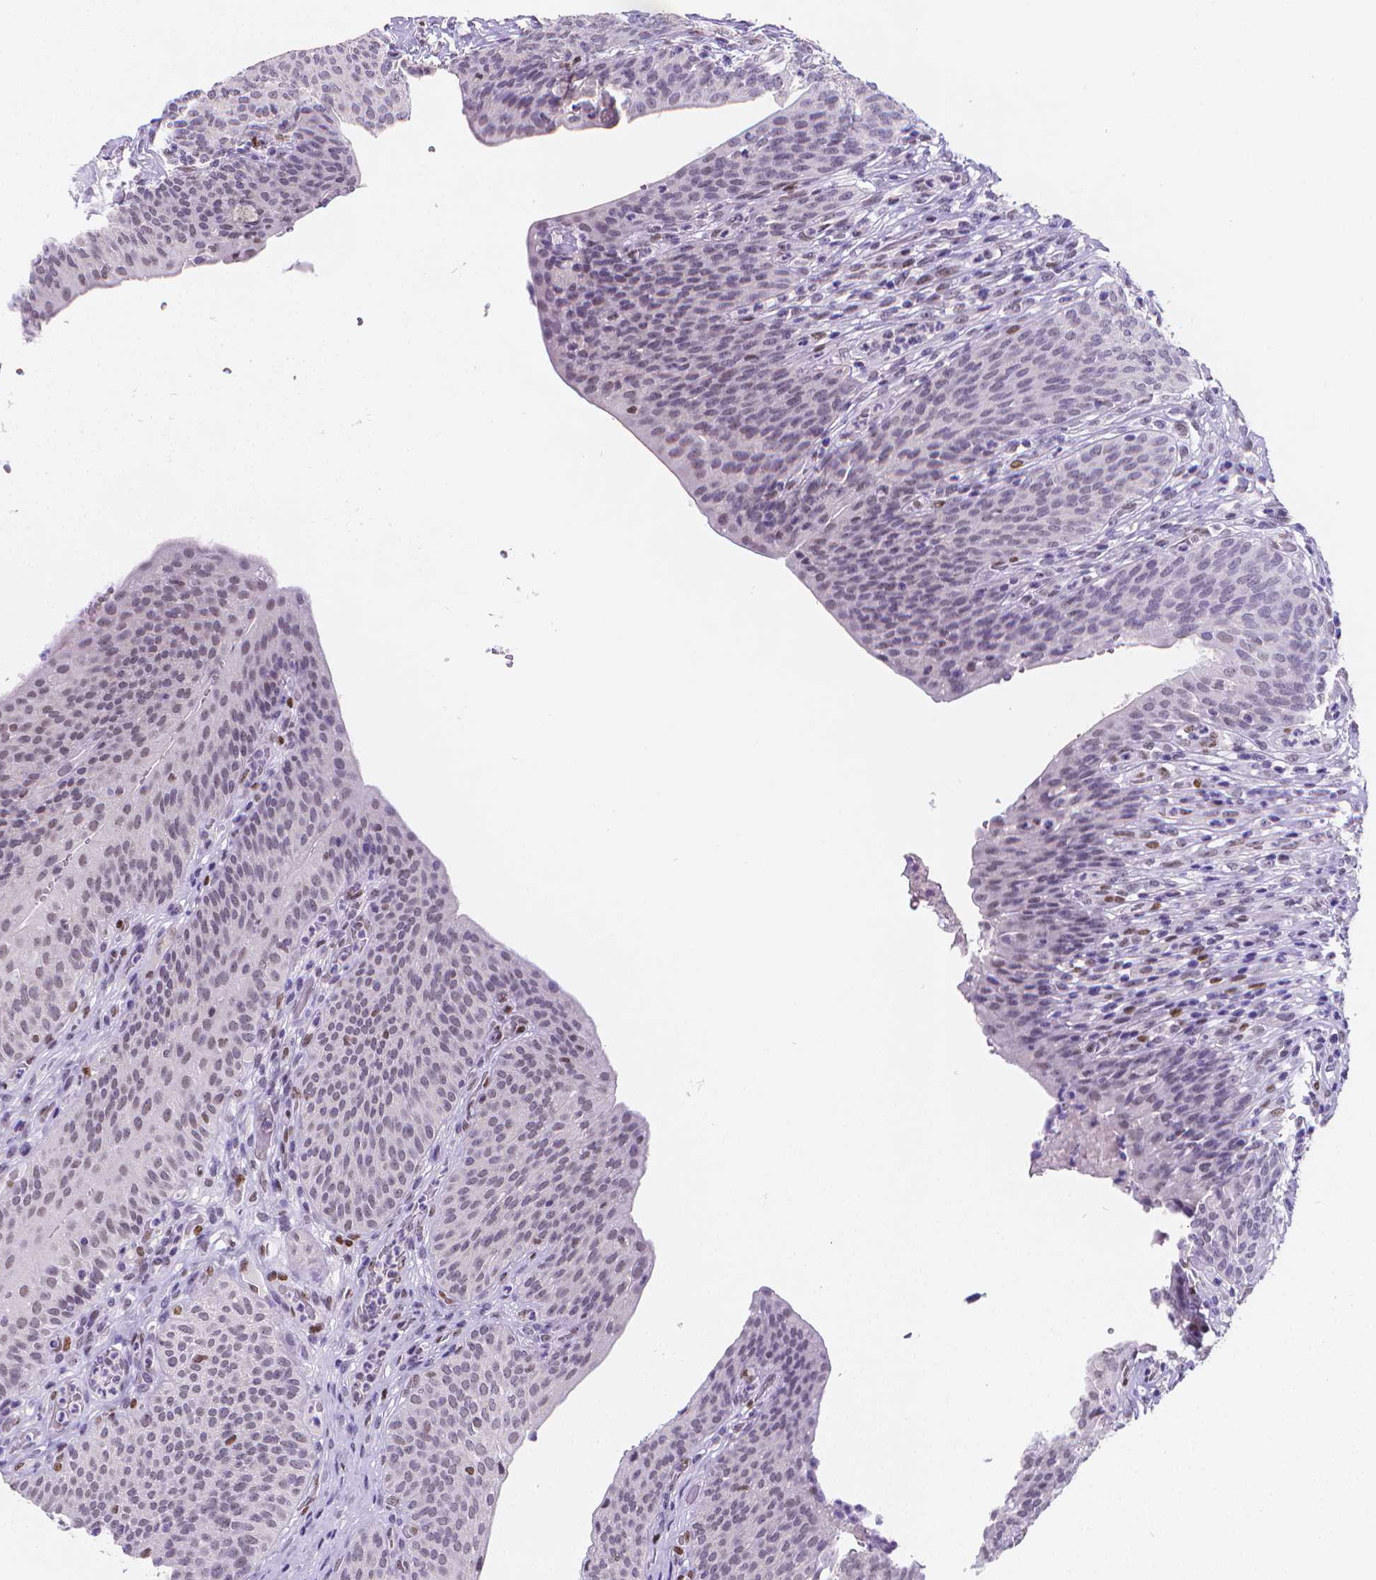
{"staining": {"intensity": "negative", "quantity": "none", "location": "none"}, "tissue": "urinary bladder", "cell_type": "Urothelial cells", "image_type": "normal", "snomed": [{"axis": "morphology", "description": "Normal tissue, NOS"}, {"axis": "topography", "description": "Urinary bladder"}, {"axis": "topography", "description": "Peripheral nerve tissue"}], "caption": "This is an immunohistochemistry (IHC) histopathology image of unremarkable urinary bladder. There is no positivity in urothelial cells.", "gene": "MEF2C", "patient": {"sex": "male", "age": 66}}